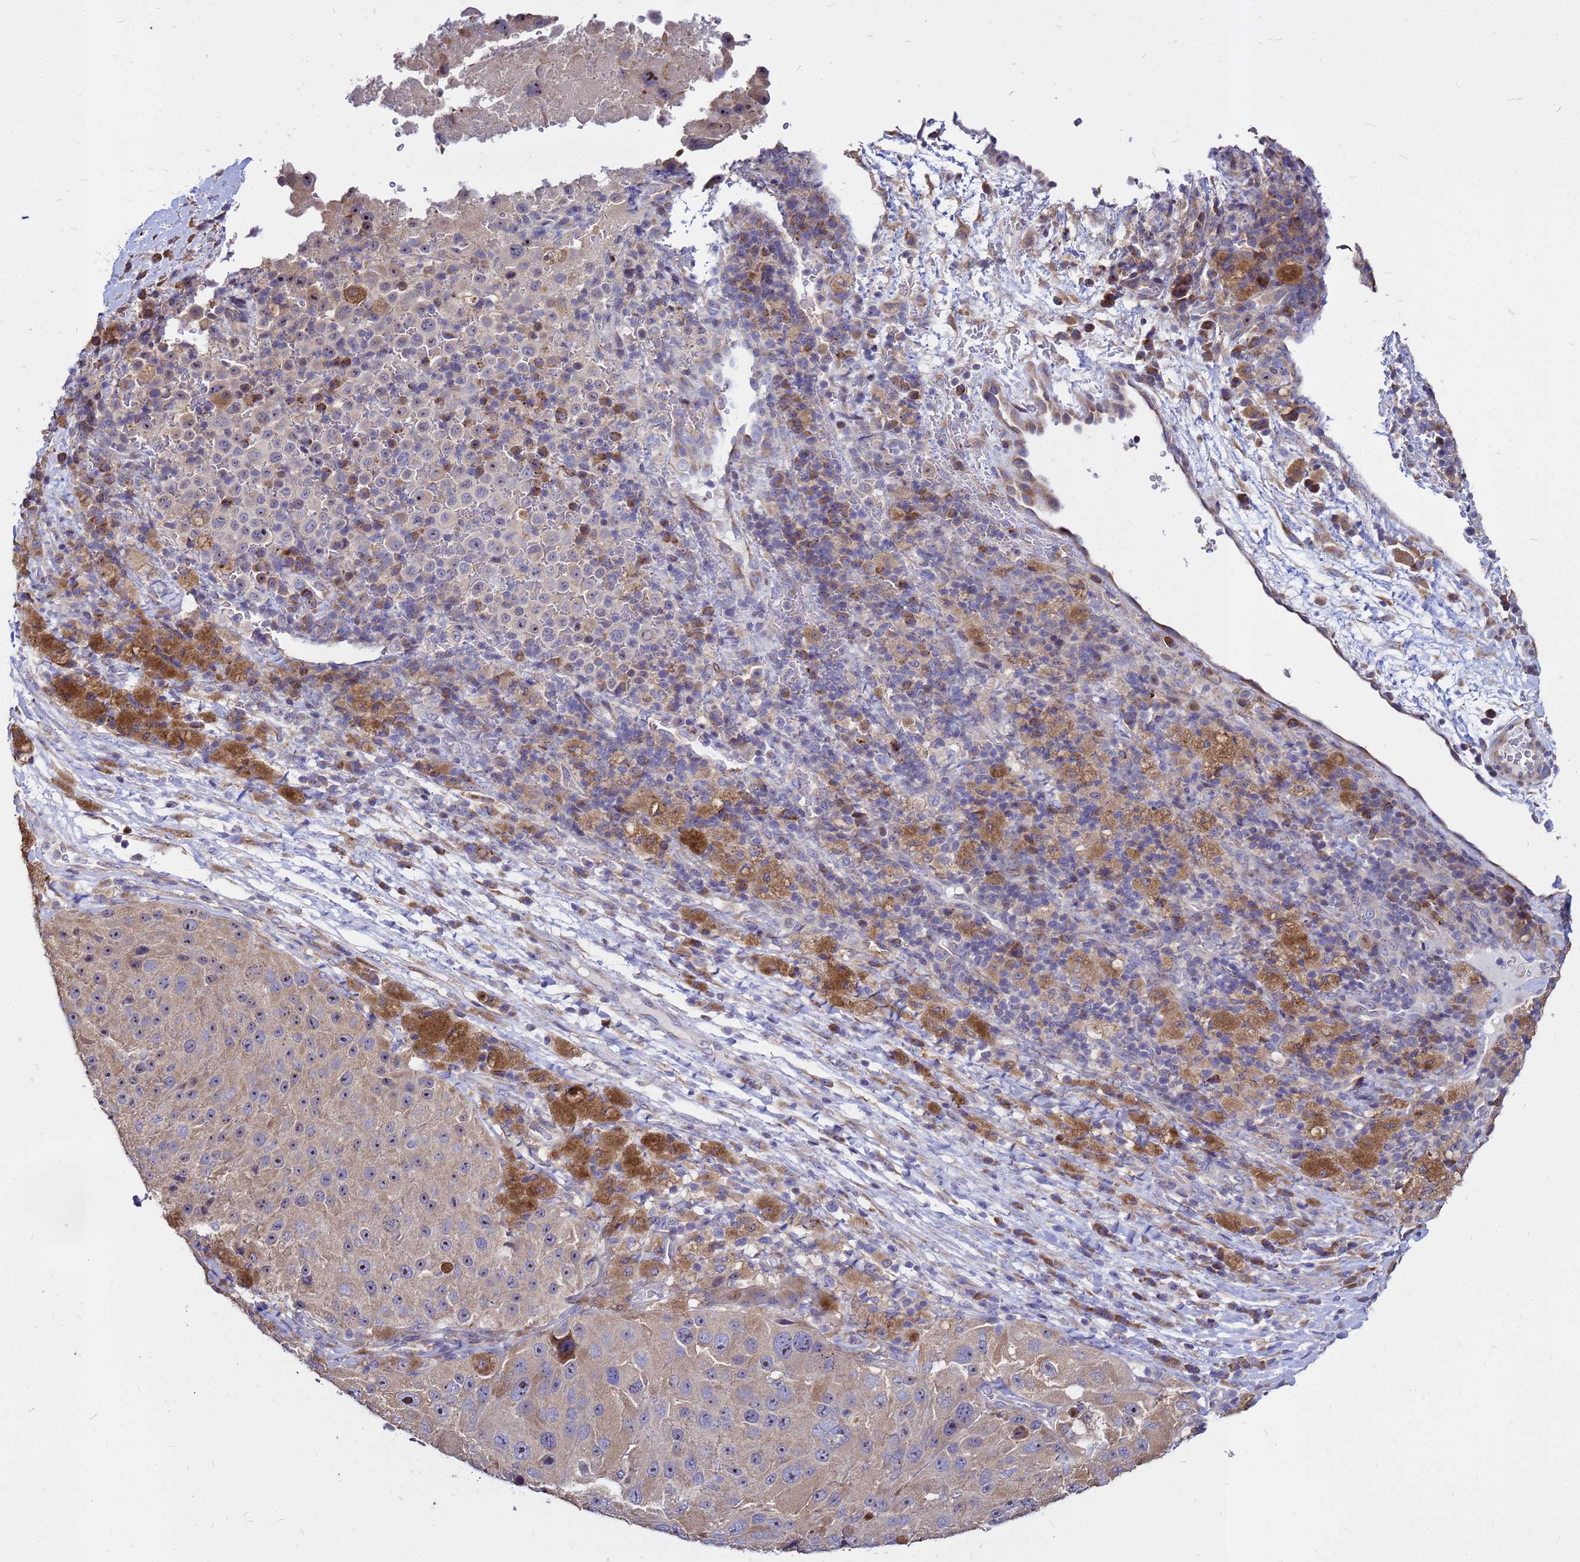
{"staining": {"intensity": "moderate", "quantity": "25%-75%", "location": "cytoplasmic/membranous,nuclear"}, "tissue": "melanoma", "cell_type": "Tumor cells", "image_type": "cancer", "snomed": [{"axis": "morphology", "description": "Malignant melanoma, Metastatic site"}, {"axis": "topography", "description": "Lymph node"}], "caption": "Protein expression analysis of malignant melanoma (metastatic site) exhibits moderate cytoplasmic/membranous and nuclear staining in approximately 25%-75% of tumor cells. (Brightfield microscopy of DAB IHC at high magnification).", "gene": "MOB2", "patient": {"sex": "male", "age": 62}}